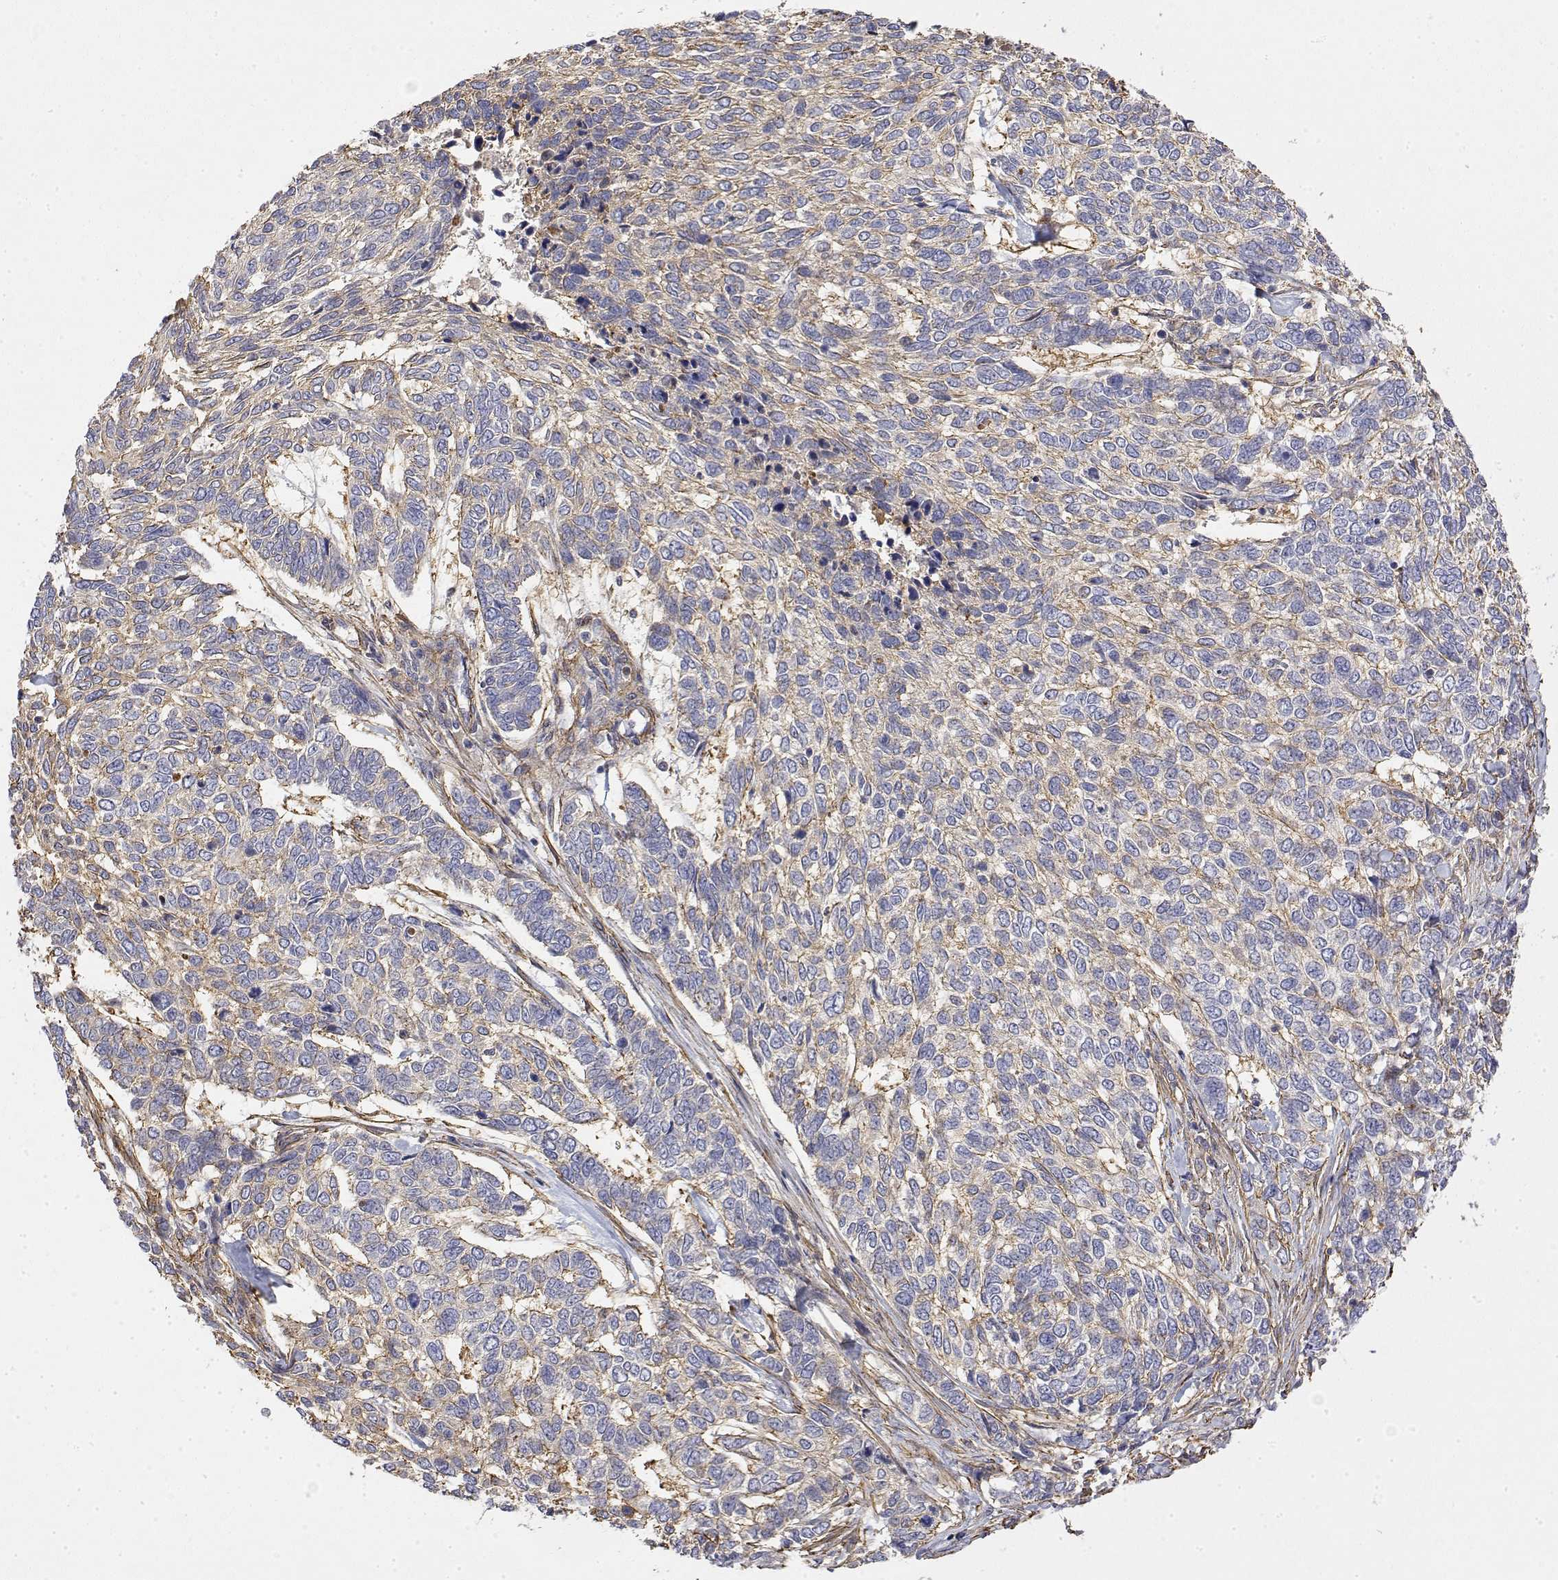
{"staining": {"intensity": "moderate", "quantity": "<25%", "location": "cytoplasmic/membranous"}, "tissue": "skin cancer", "cell_type": "Tumor cells", "image_type": "cancer", "snomed": [{"axis": "morphology", "description": "Basal cell carcinoma"}, {"axis": "topography", "description": "Skin"}], "caption": "This micrograph shows immunohistochemistry (IHC) staining of human skin cancer (basal cell carcinoma), with low moderate cytoplasmic/membranous staining in about <25% of tumor cells.", "gene": "SOWAHD", "patient": {"sex": "female", "age": 65}}